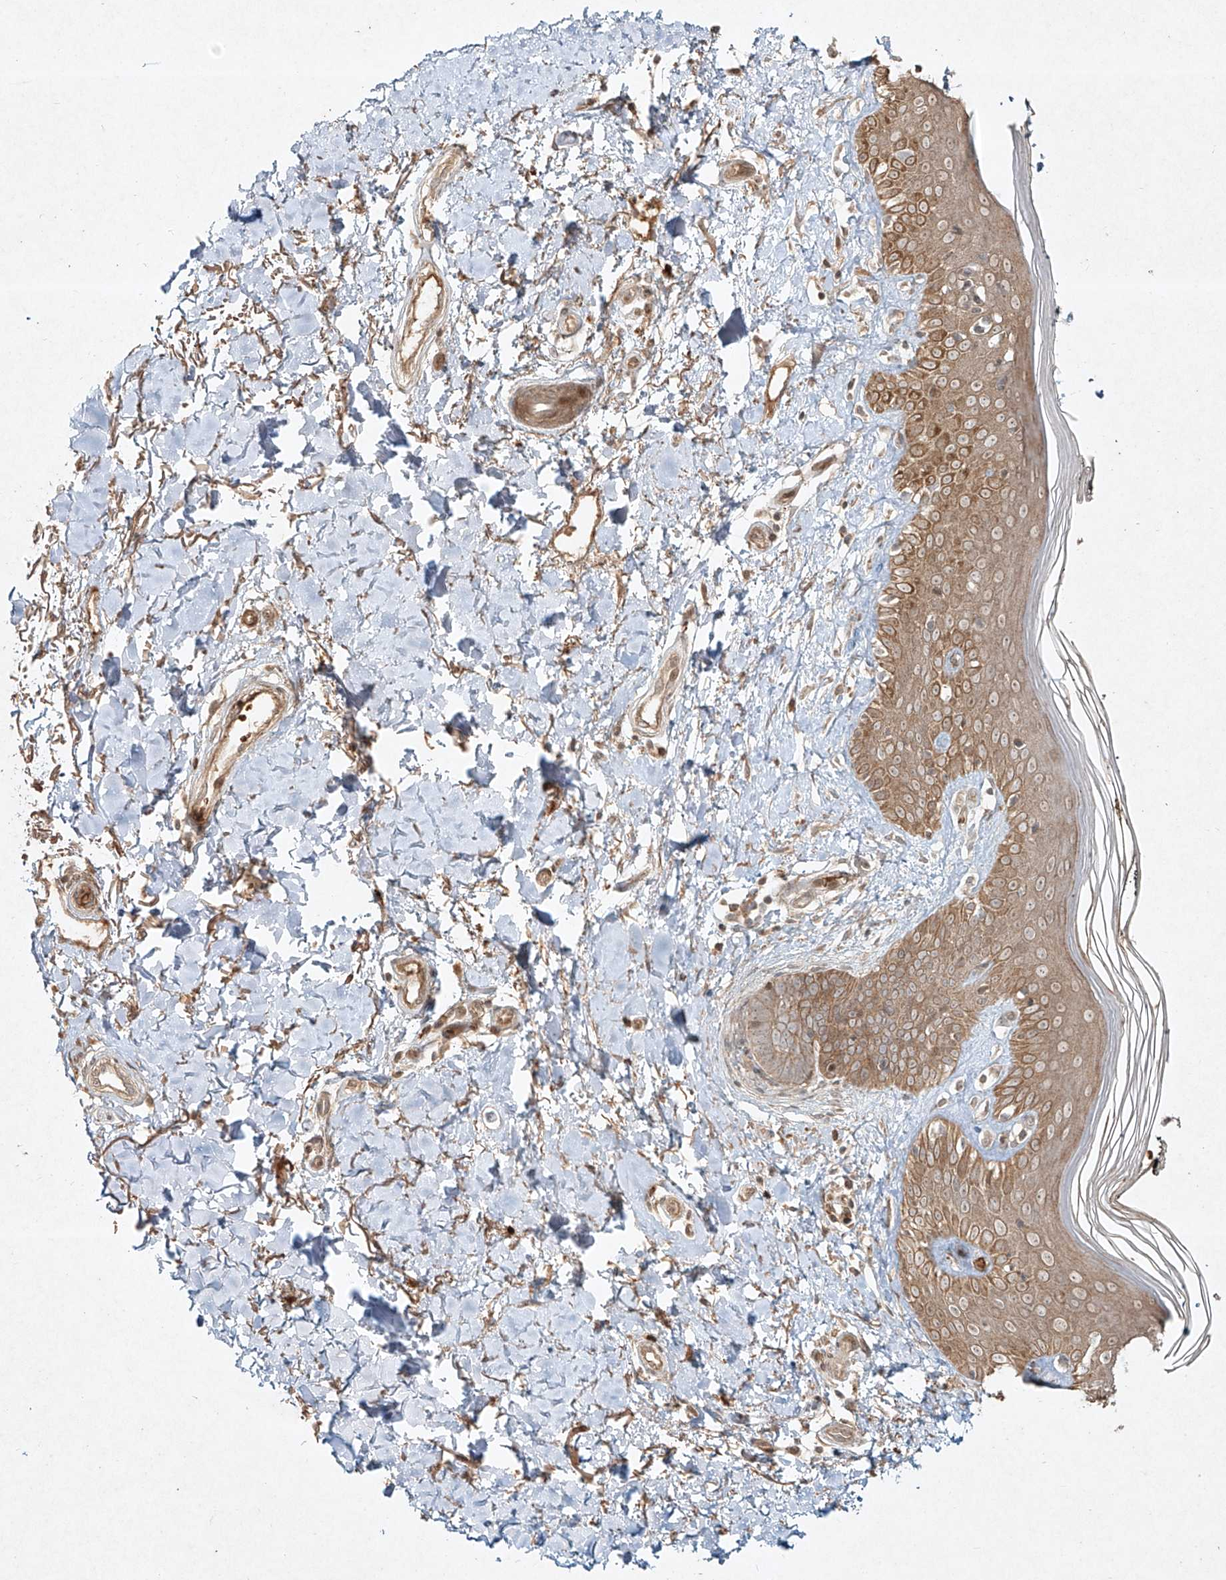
{"staining": {"intensity": "moderate", "quantity": ">75%", "location": "cytoplasmic/membranous"}, "tissue": "skin", "cell_type": "Fibroblasts", "image_type": "normal", "snomed": [{"axis": "morphology", "description": "Normal tissue, NOS"}, {"axis": "topography", "description": "Skin"}], "caption": "Moderate cytoplasmic/membranous positivity for a protein is seen in approximately >75% of fibroblasts of unremarkable skin using immunohistochemistry.", "gene": "CYYR1", "patient": {"sex": "female", "age": 64}}